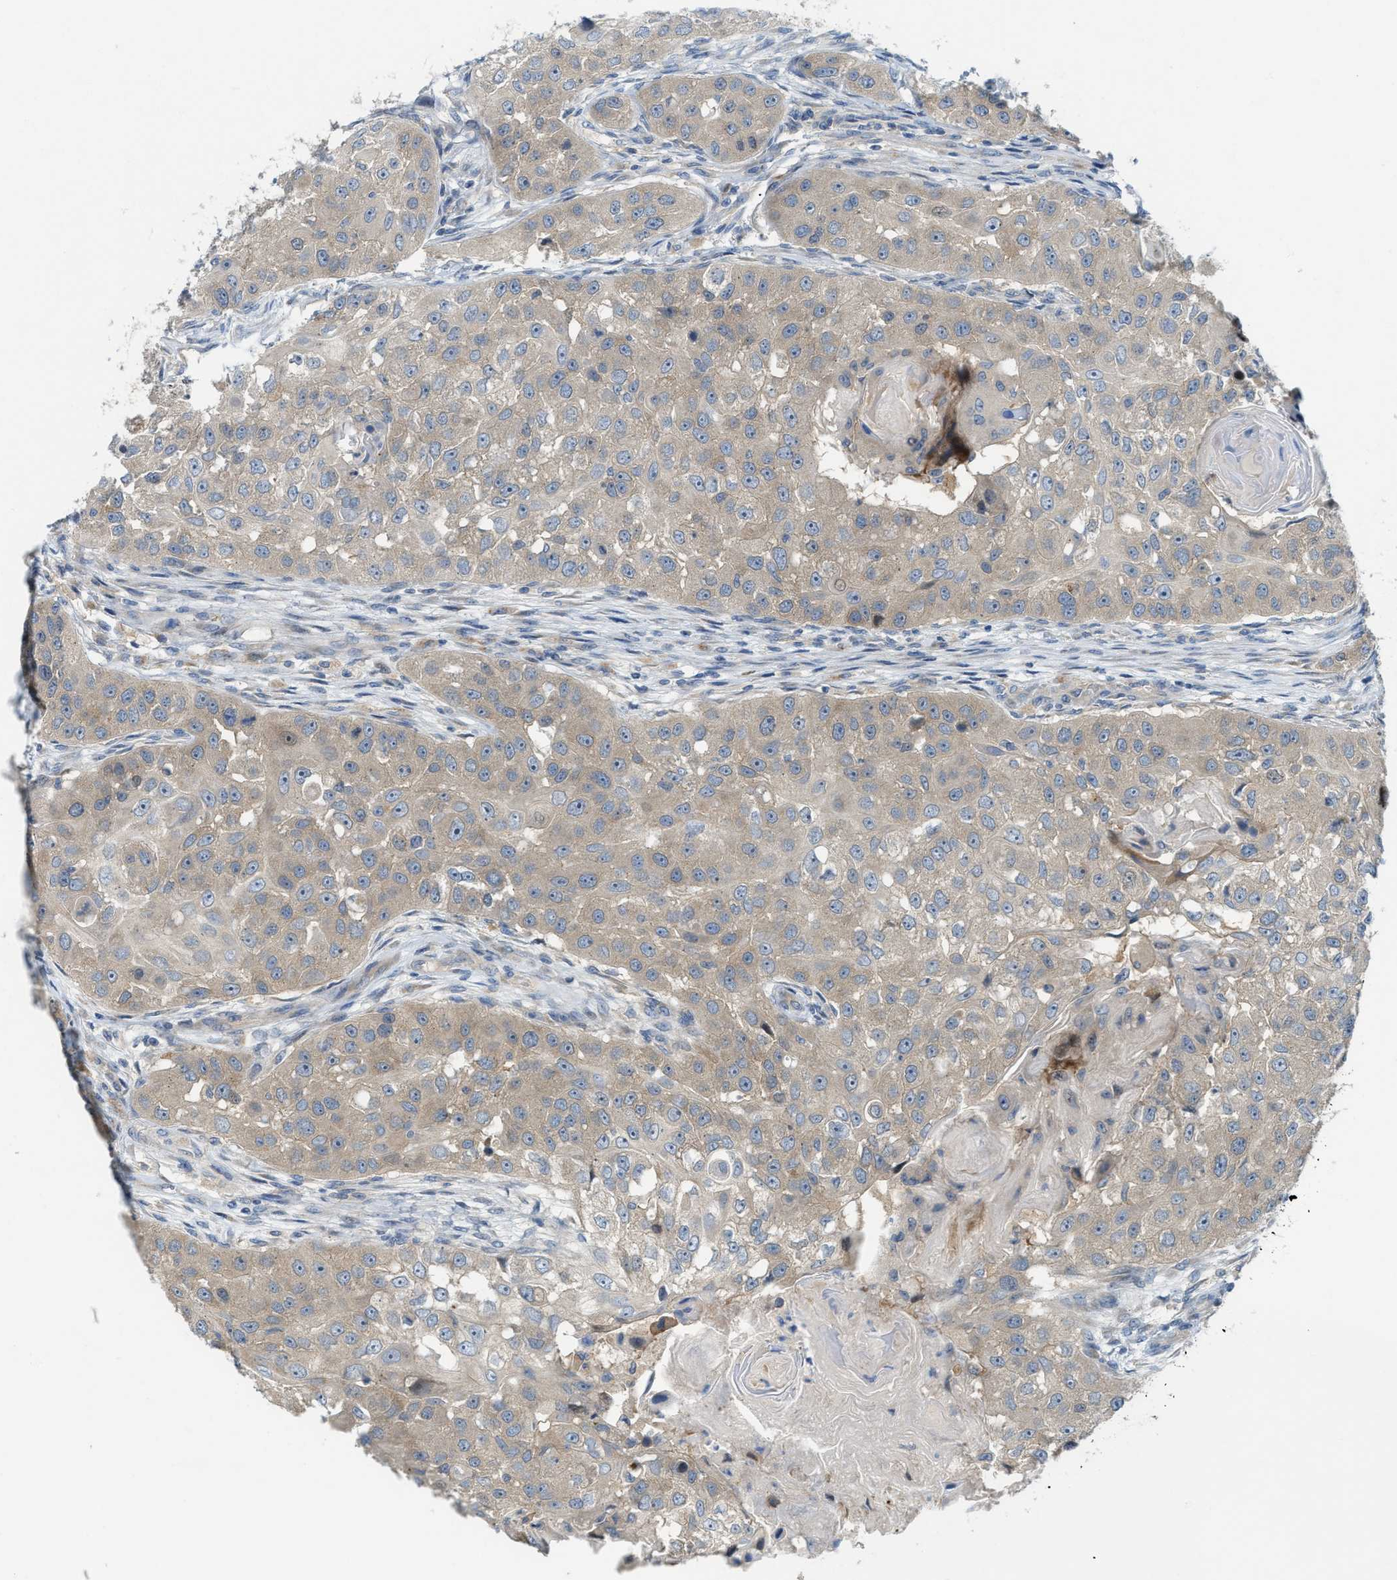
{"staining": {"intensity": "weak", "quantity": ">75%", "location": "cytoplasmic/membranous"}, "tissue": "head and neck cancer", "cell_type": "Tumor cells", "image_type": "cancer", "snomed": [{"axis": "morphology", "description": "Normal tissue, NOS"}, {"axis": "morphology", "description": "Squamous cell carcinoma, NOS"}, {"axis": "topography", "description": "Skeletal muscle"}, {"axis": "topography", "description": "Head-Neck"}], "caption": "This is an image of immunohistochemistry staining of squamous cell carcinoma (head and neck), which shows weak positivity in the cytoplasmic/membranous of tumor cells.", "gene": "KLHDC10", "patient": {"sex": "male", "age": 51}}